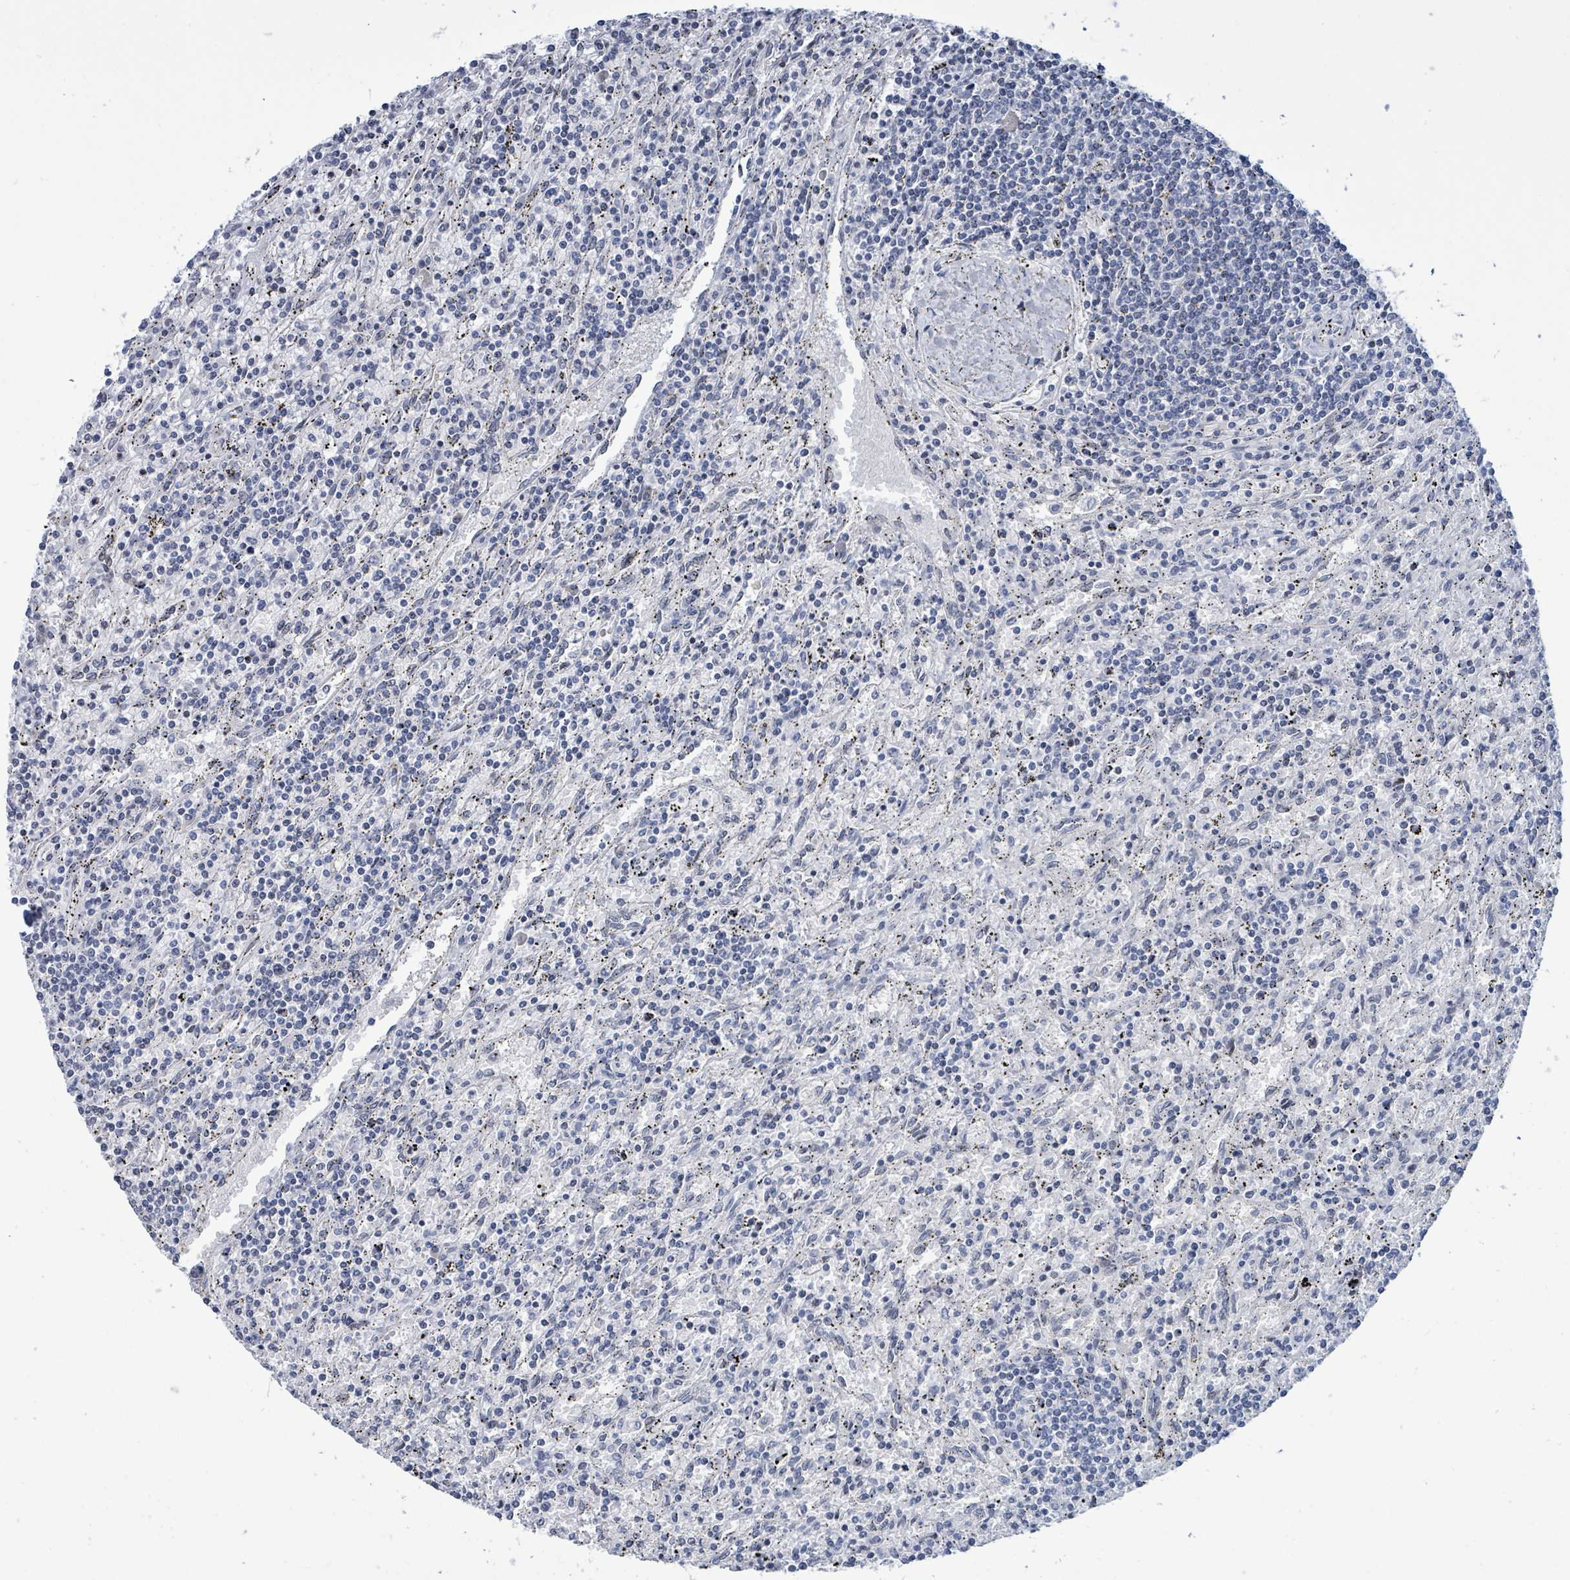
{"staining": {"intensity": "negative", "quantity": "none", "location": "none"}, "tissue": "lymphoma", "cell_type": "Tumor cells", "image_type": "cancer", "snomed": [{"axis": "morphology", "description": "Malignant lymphoma, non-Hodgkin's type, Low grade"}, {"axis": "topography", "description": "Spleen"}], "caption": "This photomicrograph is of lymphoma stained with IHC to label a protein in brown with the nuclei are counter-stained blue. There is no staining in tumor cells. The staining is performed using DAB (3,3'-diaminobenzidine) brown chromogen with nuclei counter-stained in using hematoxylin.", "gene": "NTN3", "patient": {"sex": "male", "age": 76}}